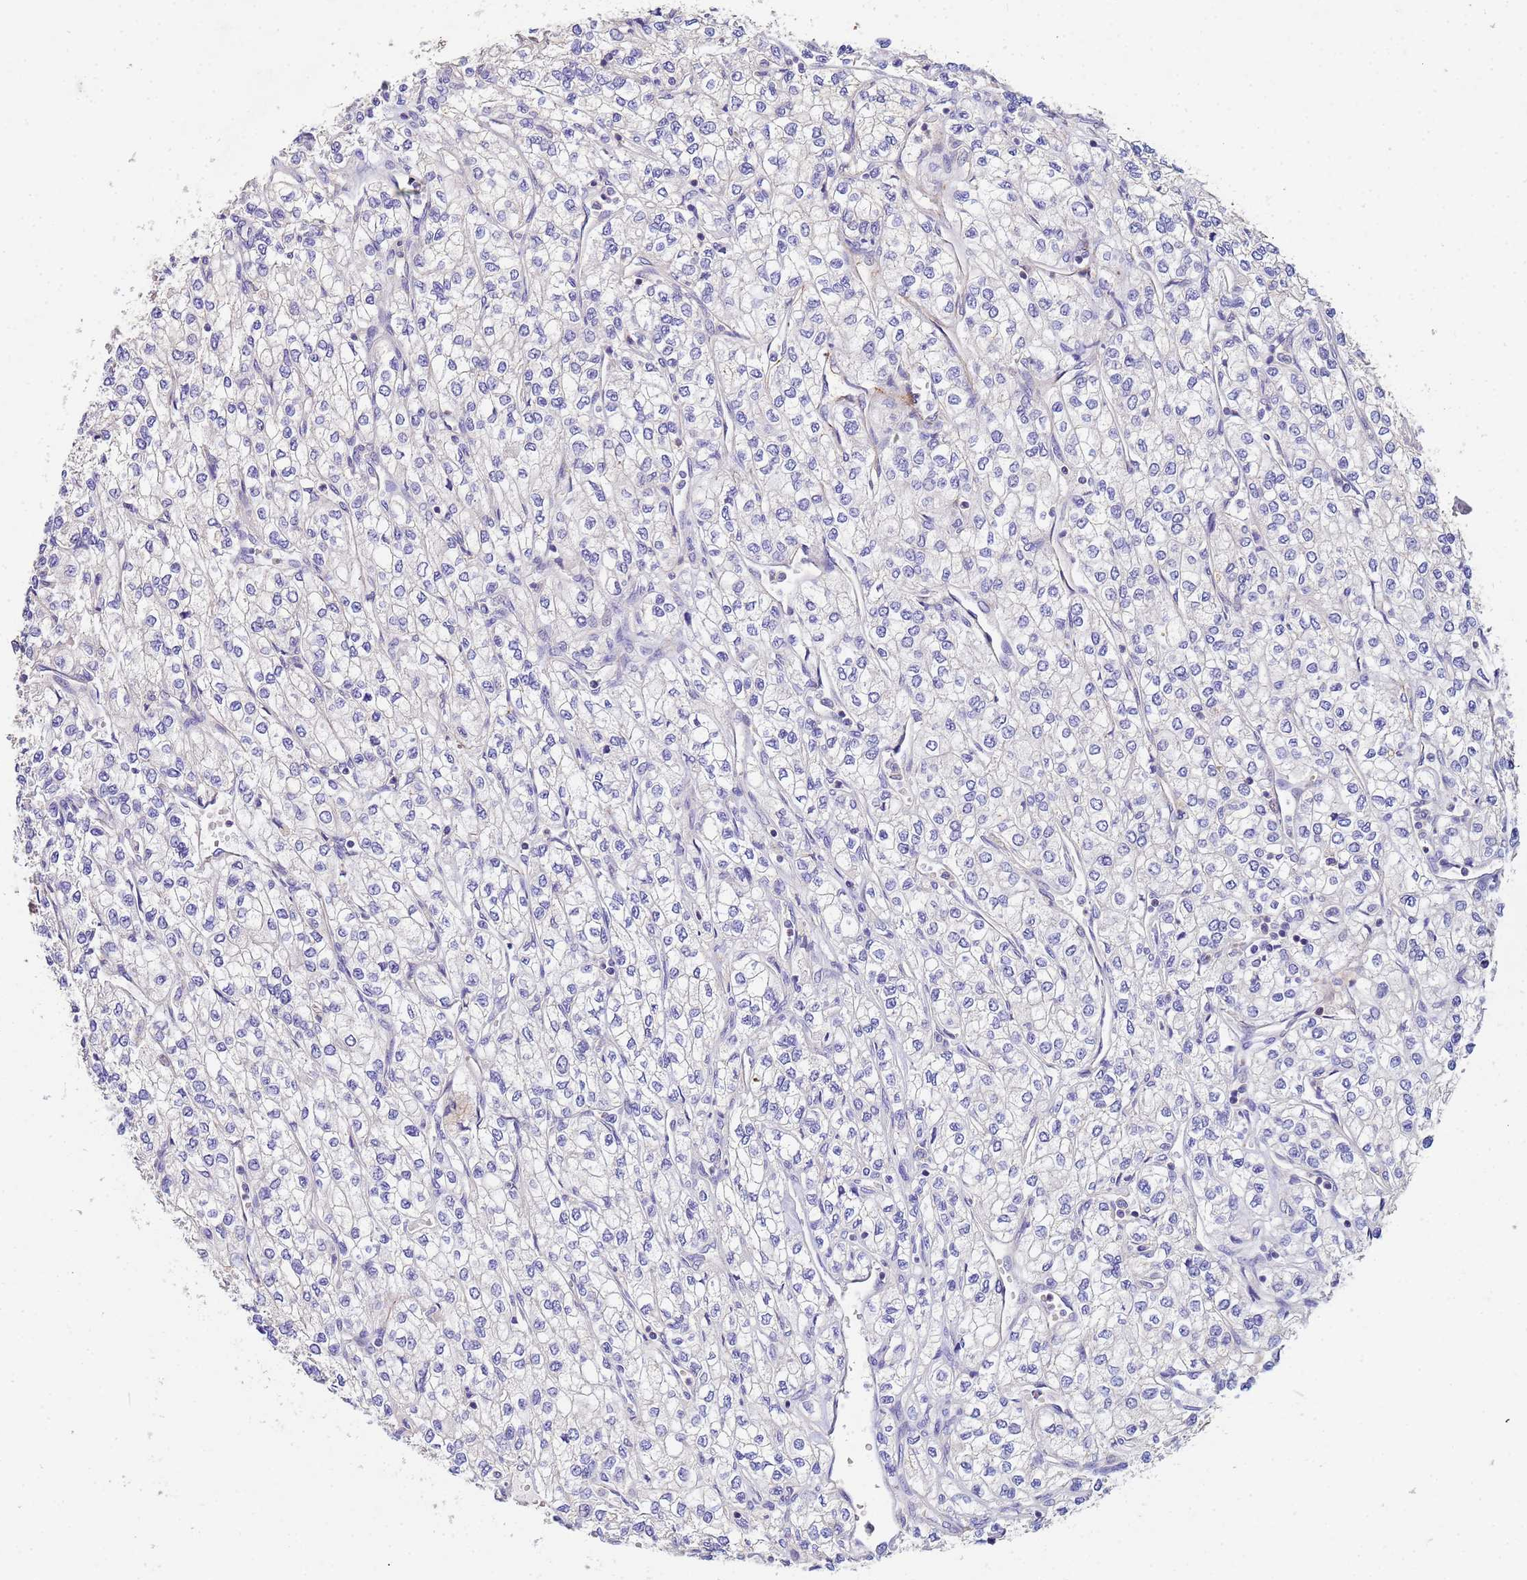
{"staining": {"intensity": "negative", "quantity": "none", "location": "none"}, "tissue": "renal cancer", "cell_type": "Tumor cells", "image_type": "cancer", "snomed": [{"axis": "morphology", "description": "Adenocarcinoma, NOS"}, {"axis": "topography", "description": "Kidney"}], "caption": "Immunohistochemical staining of adenocarcinoma (renal) exhibits no significant staining in tumor cells.", "gene": "CDC34", "patient": {"sex": "male", "age": 80}}